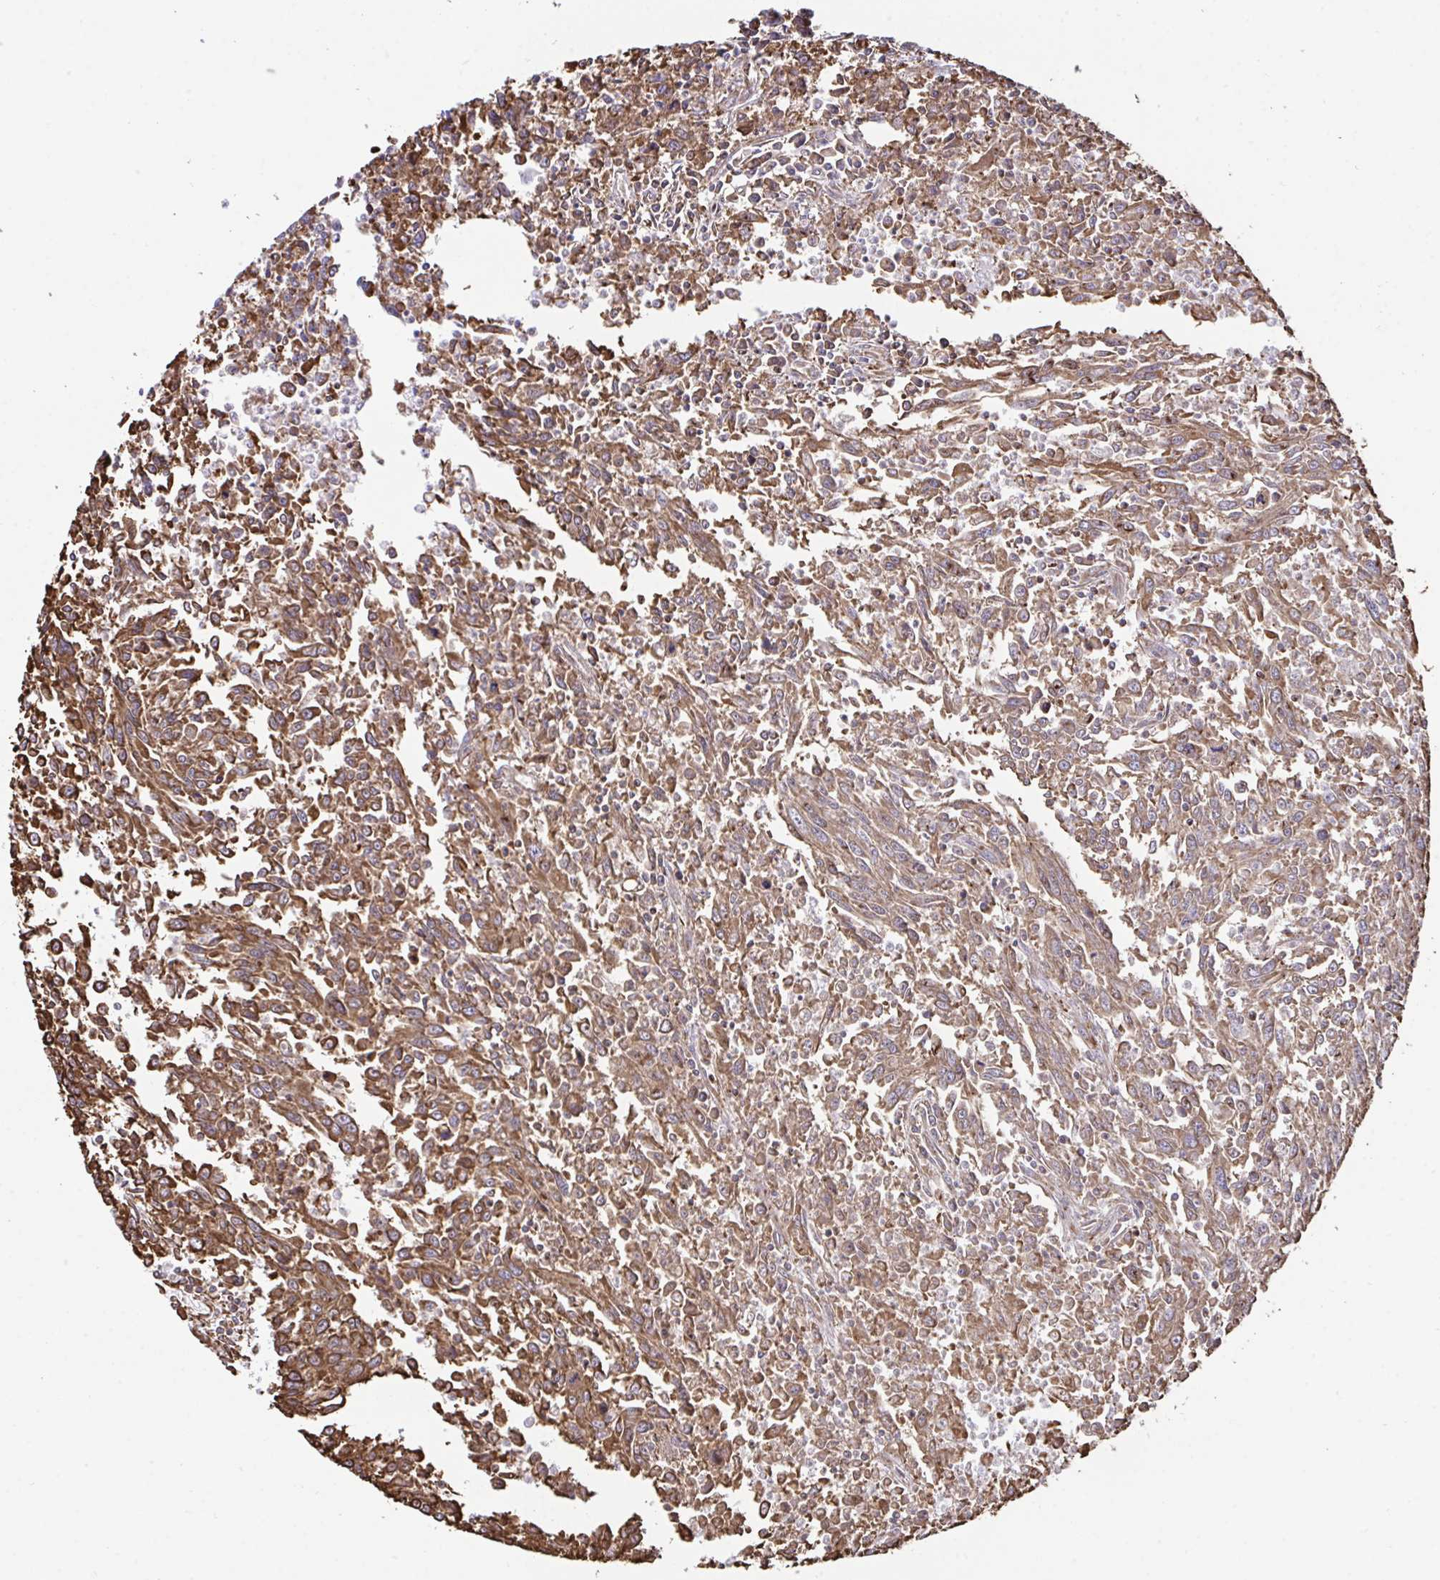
{"staining": {"intensity": "moderate", "quantity": ">75%", "location": "cytoplasmic/membranous"}, "tissue": "breast cancer", "cell_type": "Tumor cells", "image_type": "cancer", "snomed": [{"axis": "morphology", "description": "Duct carcinoma"}, {"axis": "topography", "description": "Breast"}], "caption": "Immunohistochemistry micrograph of breast invasive ductal carcinoma stained for a protein (brown), which demonstrates medium levels of moderate cytoplasmic/membranous staining in approximately >75% of tumor cells.", "gene": "PPIH", "patient": {"sex": "female", "age": 50}}